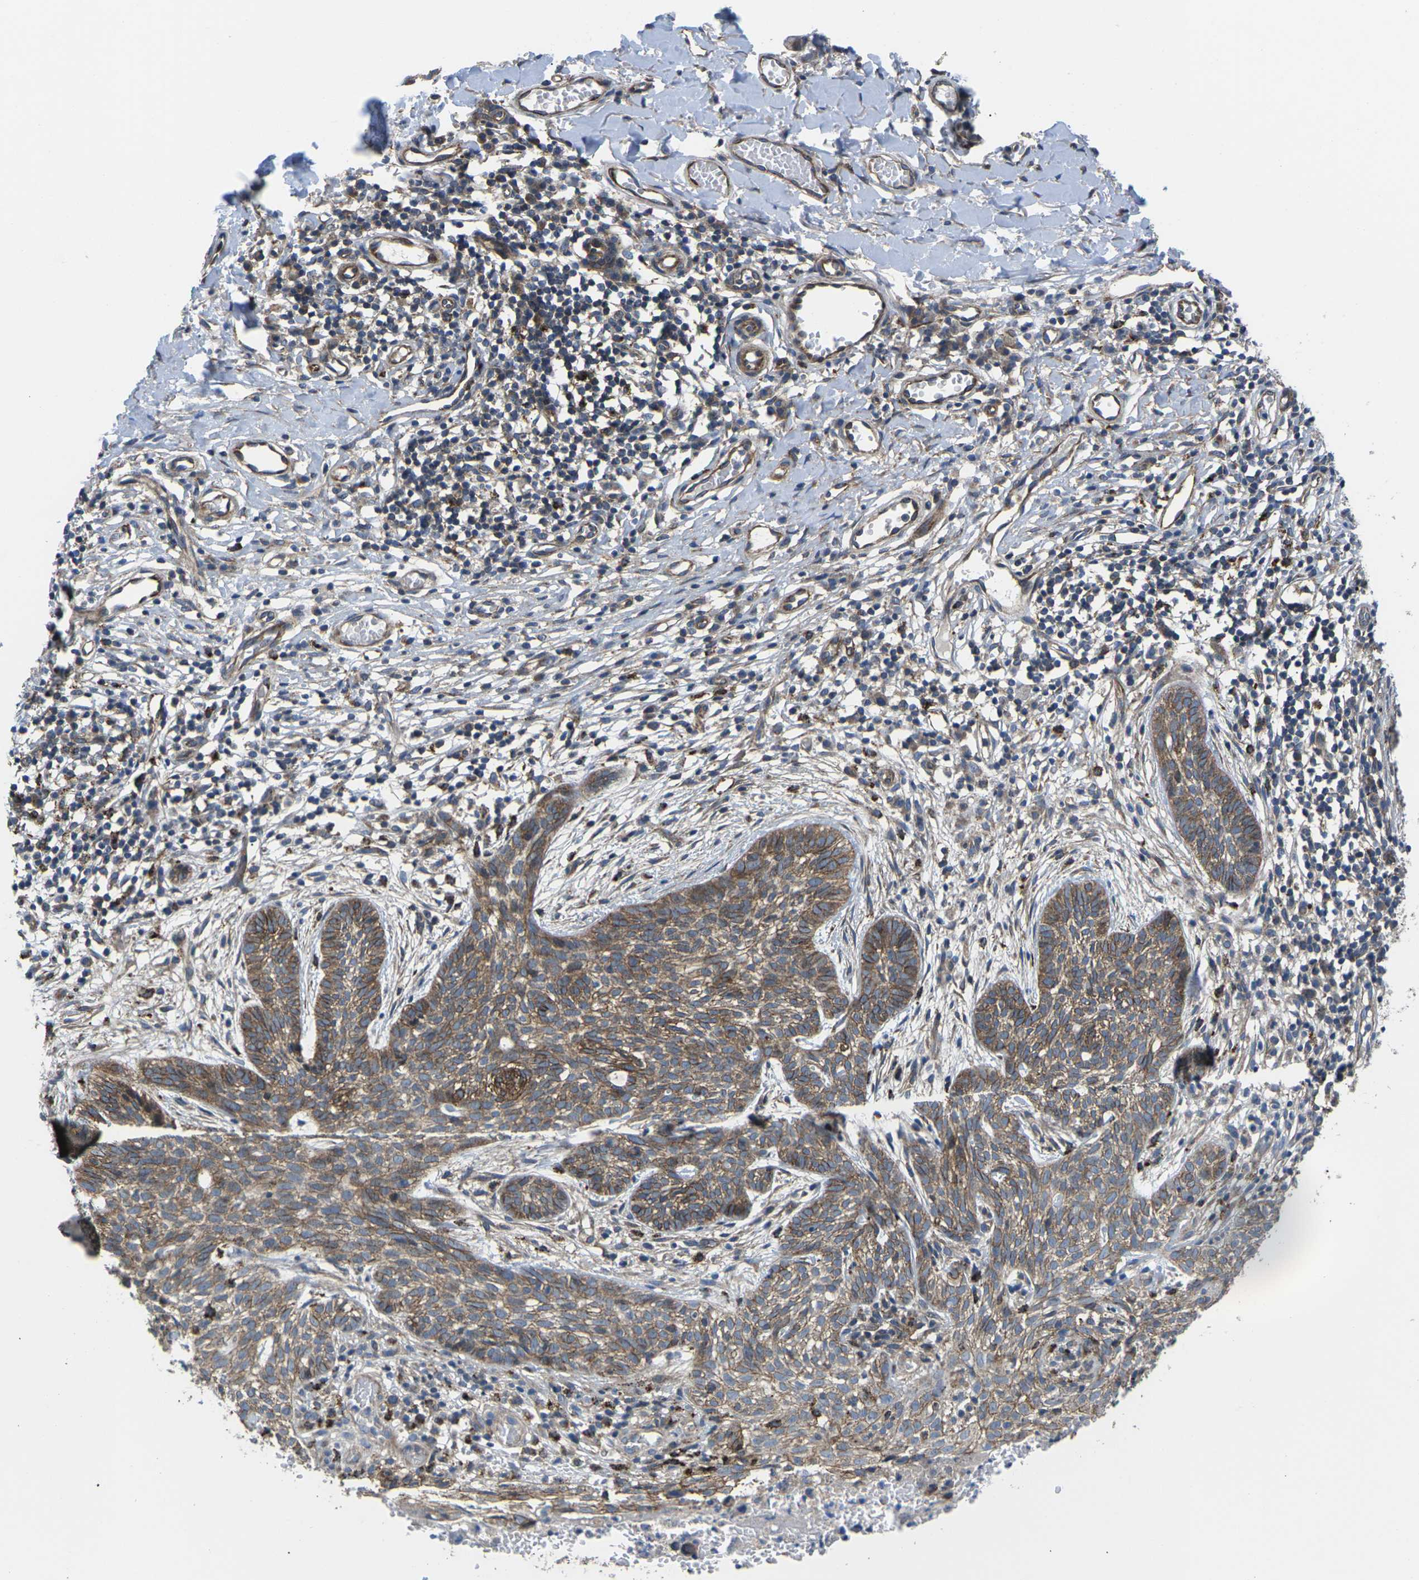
{"staining": {"intensity": "moderate", "quantity": ">75%", "location": "cytoplasmic/membranous"}, "tissue": "skin cancer", "cell_type": "Tumor cells", "image_type": "cancer", "snomed": [{"axis": "morphology", "description": "Basal cell carcinoma"}, {"axis": "topography", "description": "Skin"}], "caption": "An immunohistochemistry image of tumor tissue is shown. Protein staining in brown labels moderate cytoplasmic/membranous positivity in skin cancer (basal cell carcinoma) within tumor cells. Ihc stains the protein in brown and the nuclei are stained blue.", "gene": "DLG1", "patient": {"sex": "female", "age": 59}}